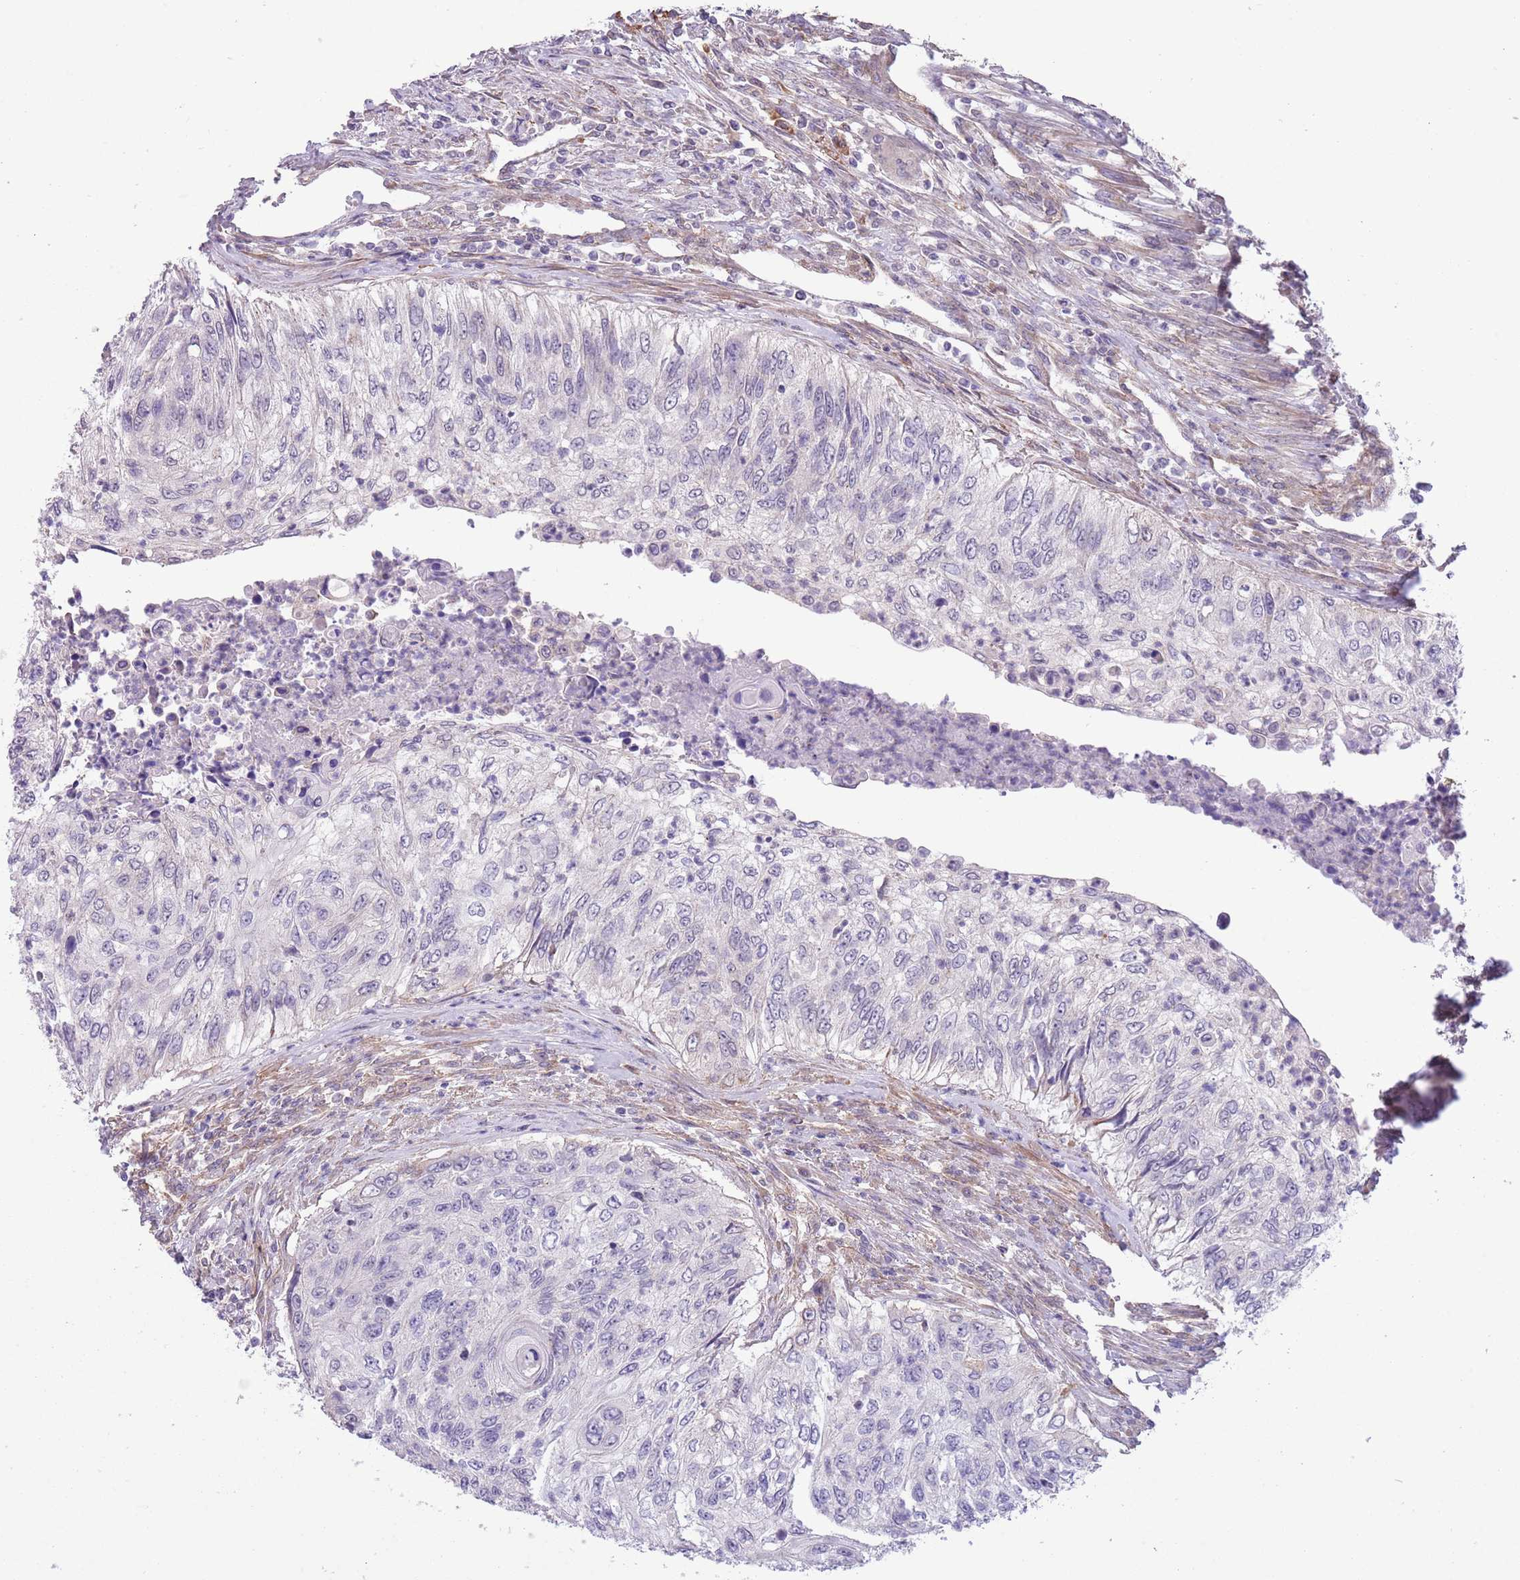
{"staining": {"intensity": "negative", "quantity": "none", "location": "none"}, "tissue": "urothelial cancer", "cell_type": "Tumor cells", "image_type": "cancer", "snomed": [{"axis": "morphology", "description": "Urothelial carcinoma, High grade"}, {"axis": "topography", "description": "Urinary bladder"}], "caption": "Immunohistochemistry (IHC) of high-grade urothelial carcinoma reveals no expression in tumor cells.", "gene": "CREBZF", "patient": {"sex": "female", "age": 60}}